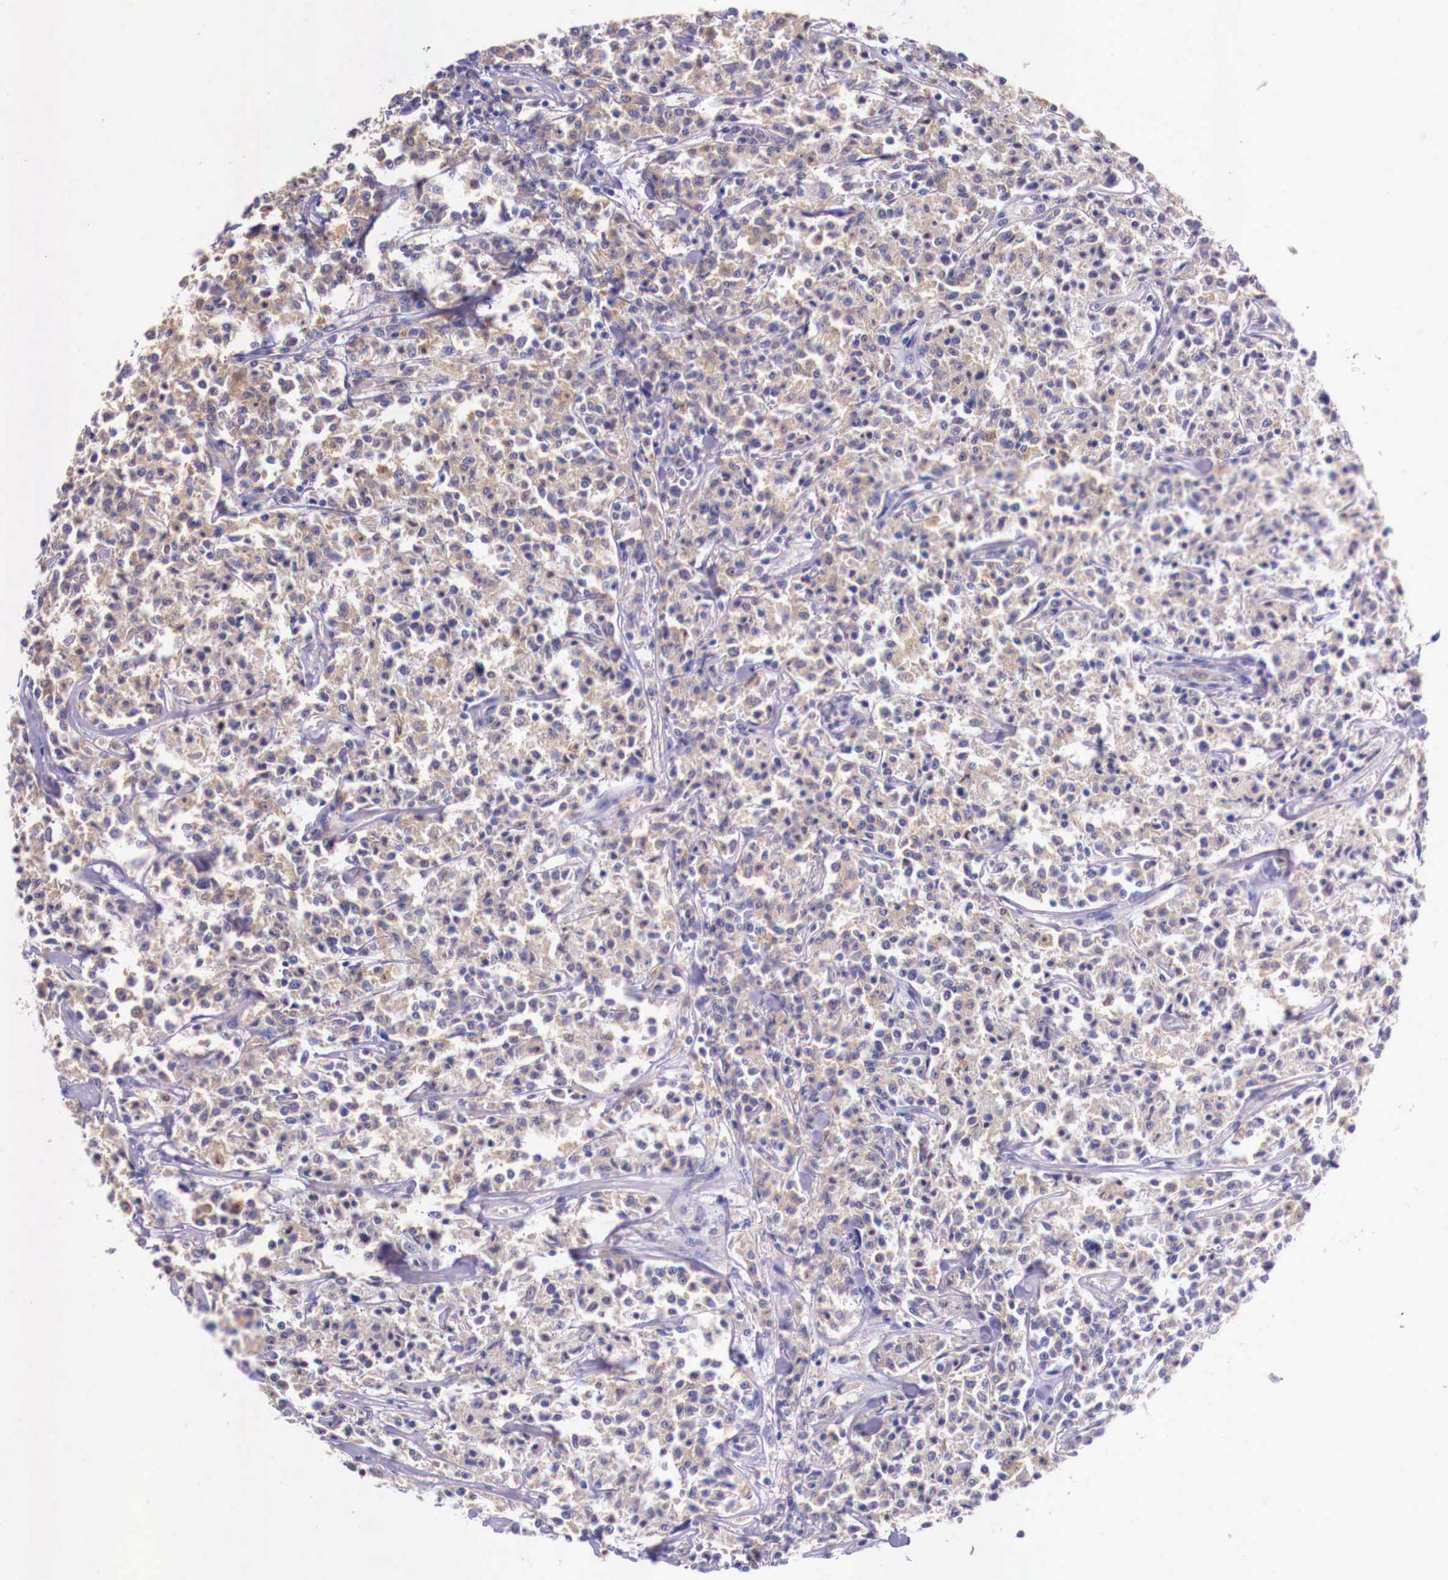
{"staining": {"intensity": "weak", "quantity": "25%-75%", "location": "cytoplasmic/membranous"}, "tissue": "lymphoma", "cell_type": "Tumor cells", "image_type": "cancer", "snomed": [{"axis": "morphology", "description": "Malignant lymphoma, non-Hodgkin's type, Low grade"}, {"axis": "topography", "description": "Small intestine"}], "caption": "Immunohistochemical staining of low-grade malignant lymphoma, non-Hodgkin's type shows low levels of weak cytoplasmic/membranous protein positivity in about 25%-75% of tumor cells.", "gene": "GRIPAP1", "patient": {"sex": "female", "age": 59}}